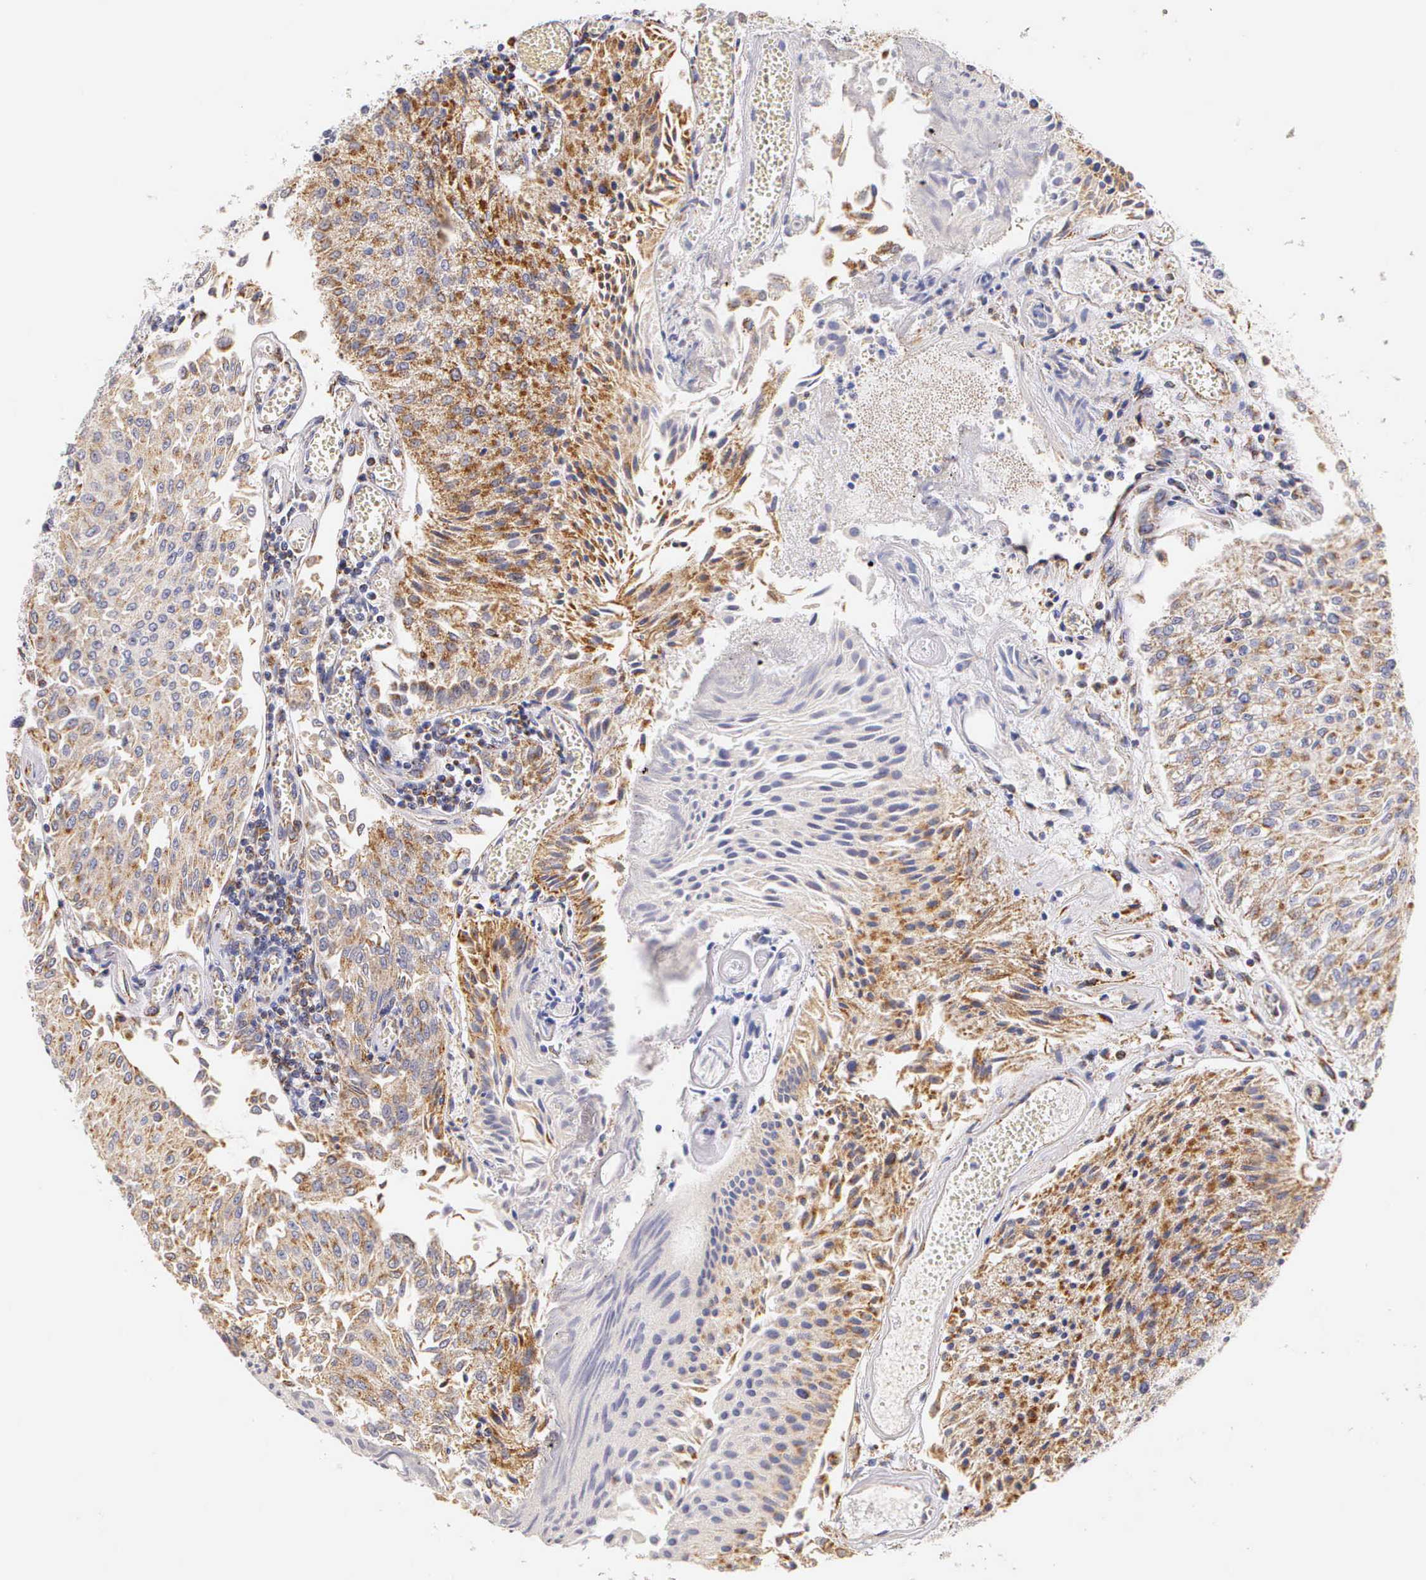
{"staining": {"intensity": "weak", "quantity": "25%-75%", "location": "cytoplasmic/membranous"}, "tissue": "urothelial cancer", "cell_type": "Tumor cells", "image_type": "cancer", "snomed": [{"axis": "morphology", "description": "Urothelial carcinoma, Low grade"}, {"axis": "topography", "description": "Urinary bladder"}], "caption": "The immunohistochemical stain labels weak cytoplasmic/membranous staining in tumor cells of low-grade urothelial carcinoma tissue. (Stains: DAB in brown, nuclei in blue, Microscopy: brightfield microscopy at high magnification).", "gene": "ESR1", "patient": {"sex": "male", "age": 86}}